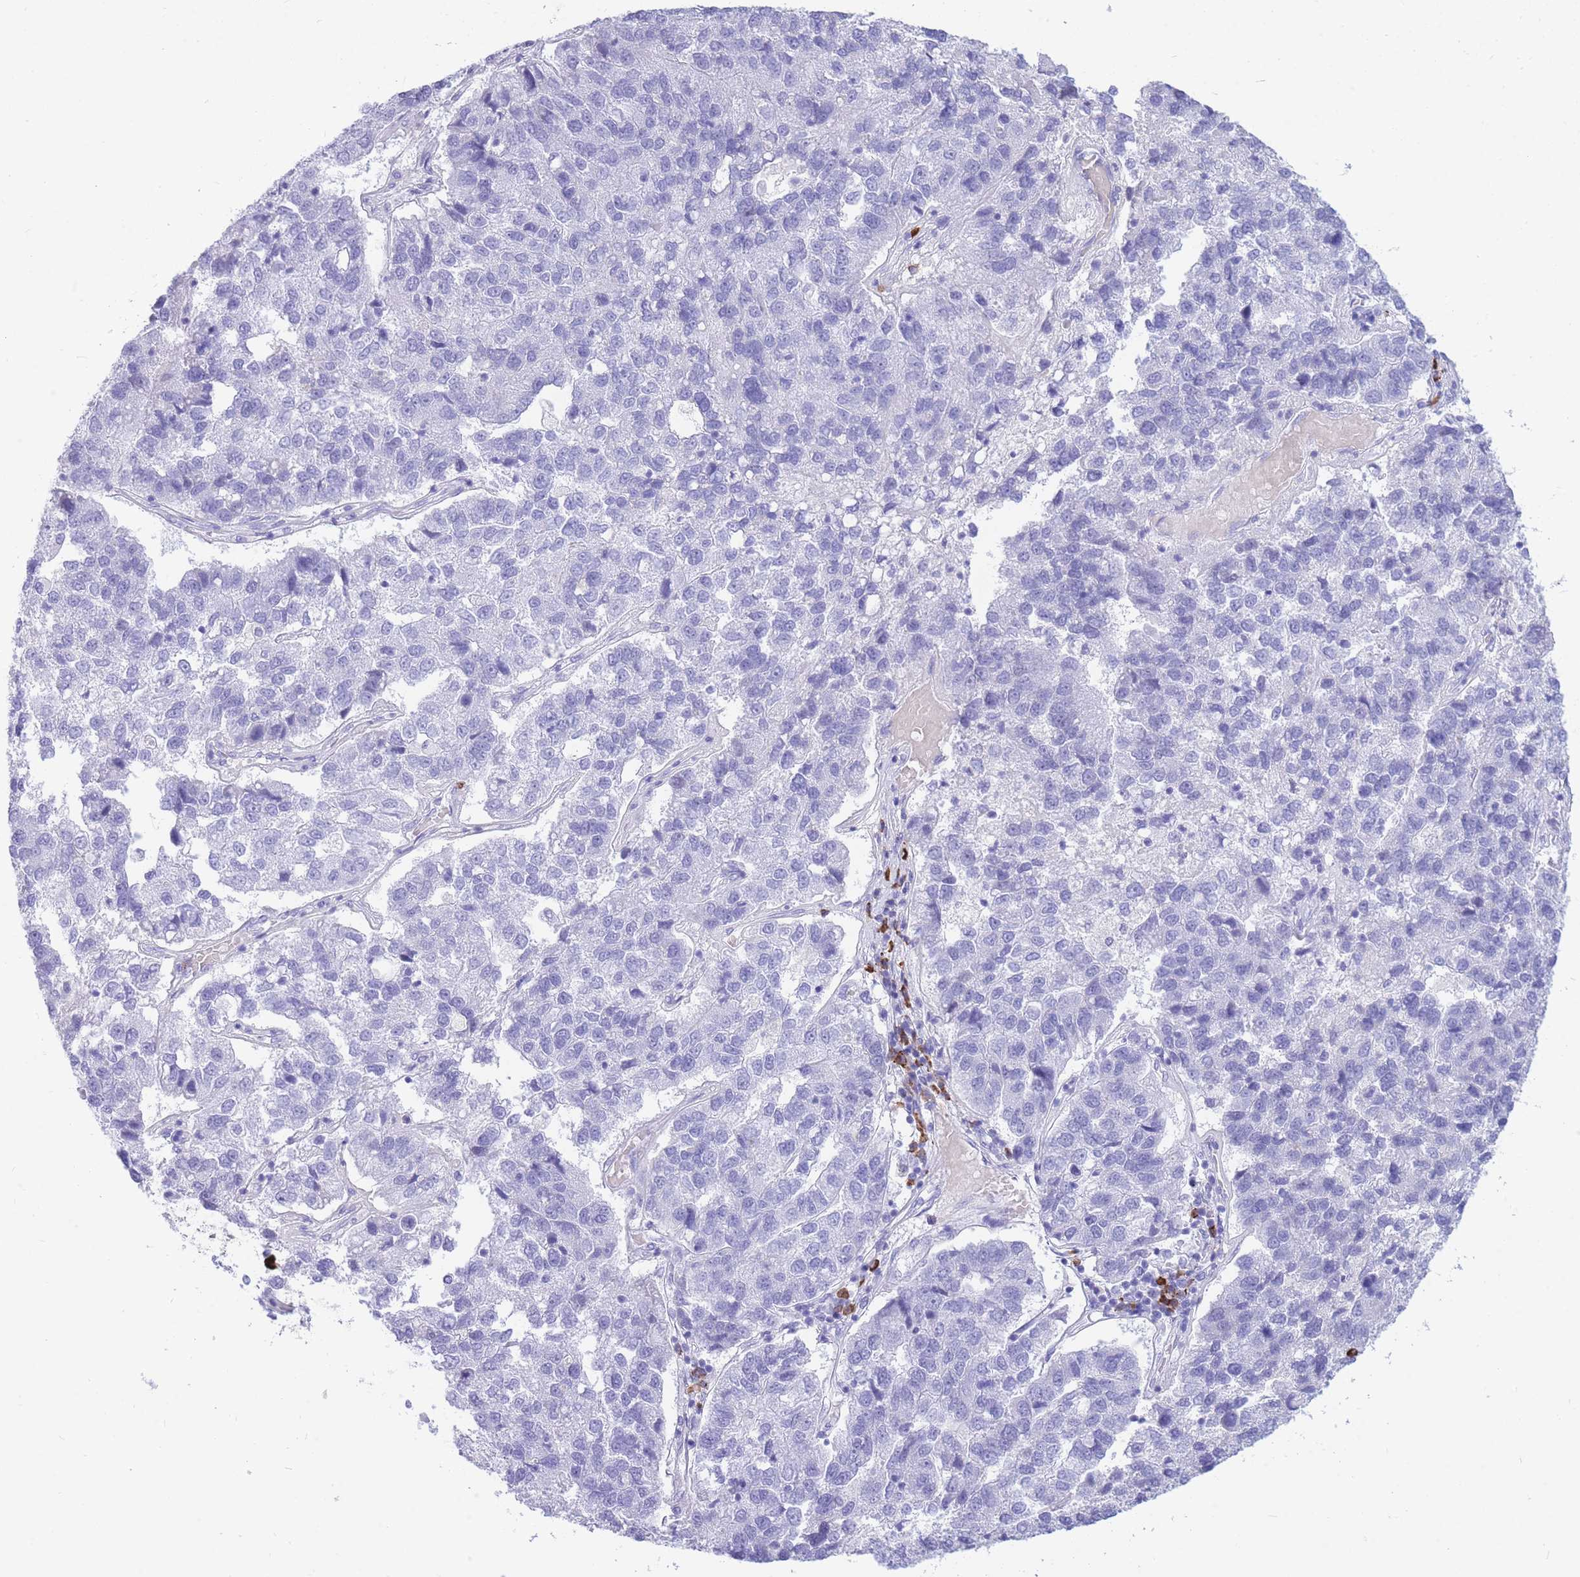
{"staining": {"intensity": "negative", "quantity": "none", "location": "none"}, "tissue": "pancreatic cancer", "cell_type": "Tumor cells", "image_type": "cancer", "snomed": [{"axis": "morphology", "description": "Adenocarcinoma, NOS"}, {"axis": "topography", "description": "Pancreas"}], "caption": "Tumor cells are negative for brown protein staining in pancreatic adenocarcinoma.", "gene": "ZFP62", "patient": {"sex": "female", "age": 61}}